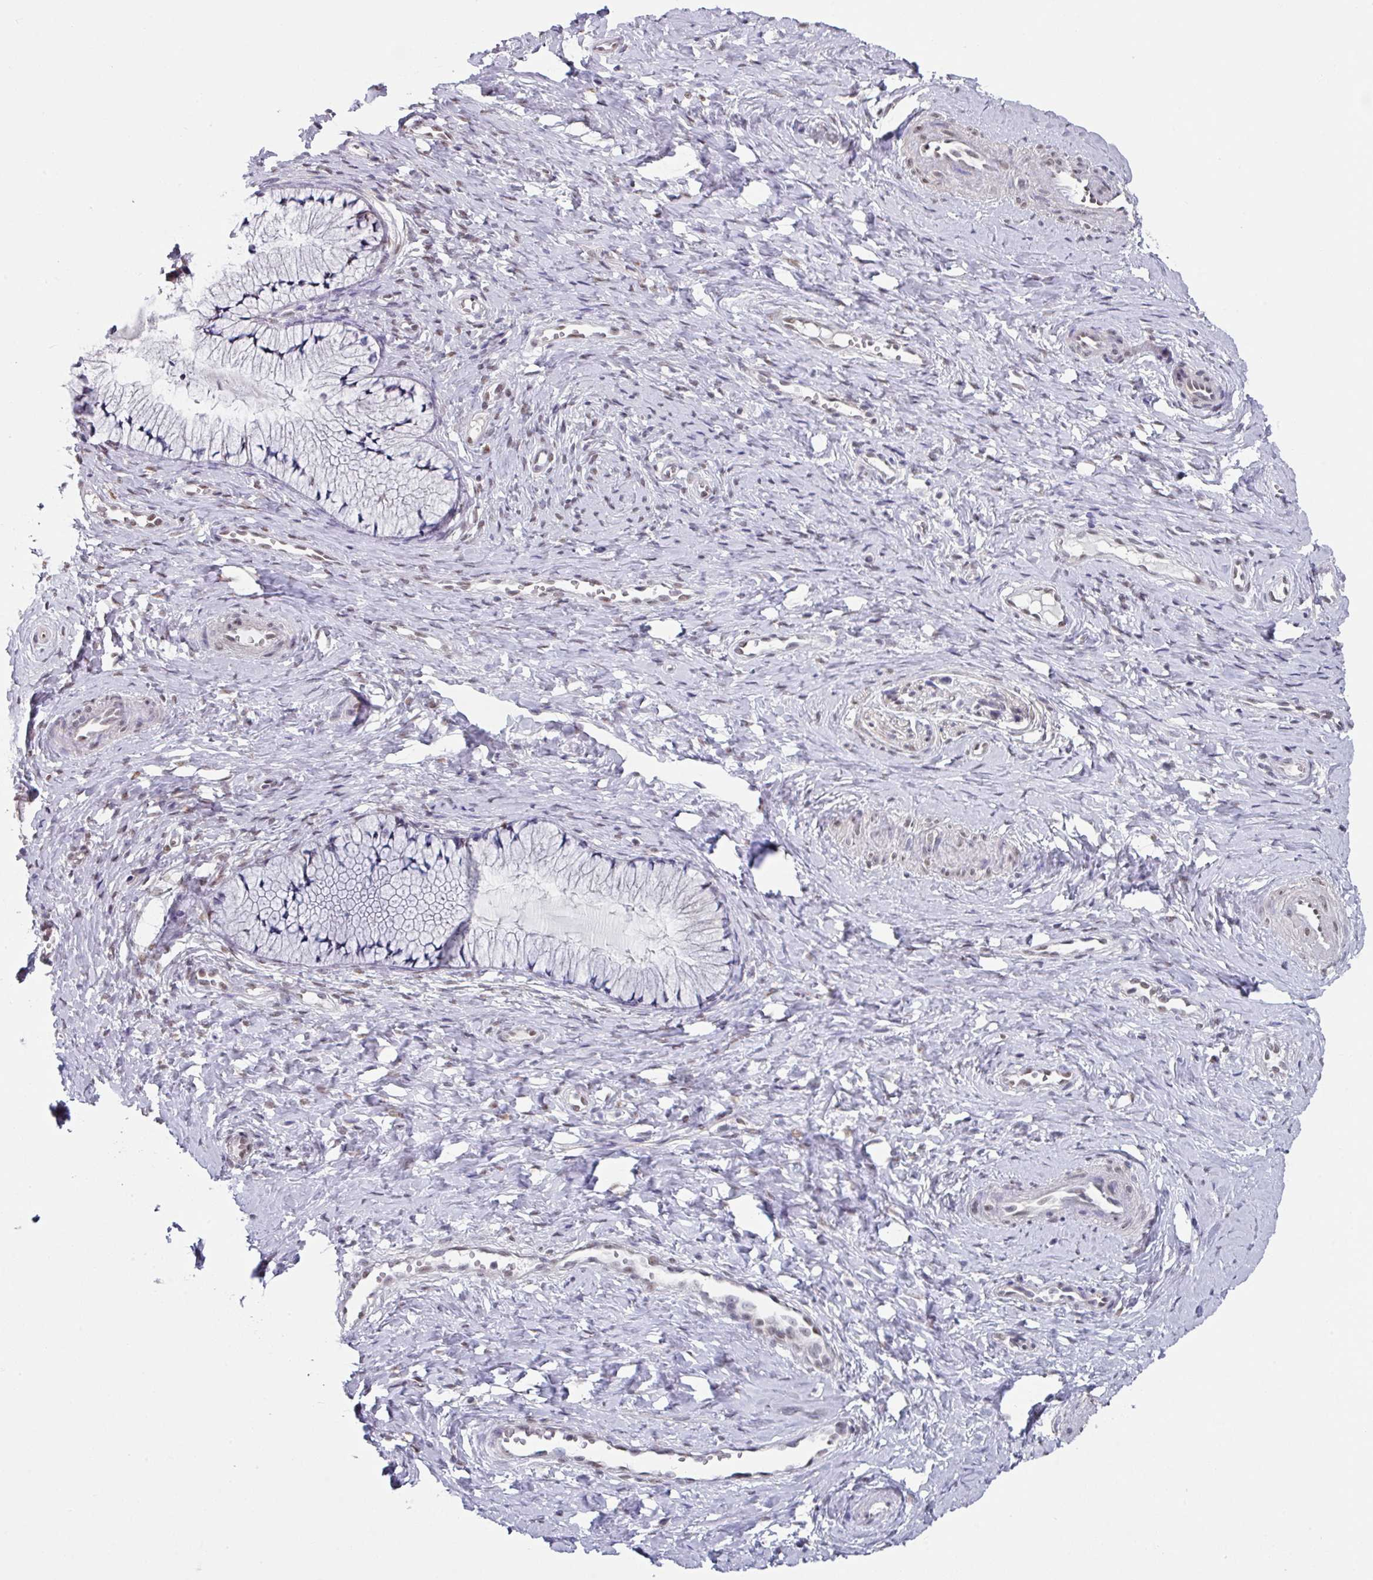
{"staining": {"intensity": "moderate", "quantity": "25%-75%", "location": "nuclear"}, "tissue": "cervix", "cell_type": "Glandular cells", "image_type": "normal", "snomed": [{"axis": "morphology", "description": "Normal tissue, NOS"}, {"axis": "topography", "description": "Cervix"}], "caption": "Immunohistochemical staining of unremarkable cervix reveals 25%-75% levels of moderate nuclear protein staining in approximately 25%-75% of glandular cells.", "gene": "TMED5", "patient": {"sex": "female", "age": 36}}